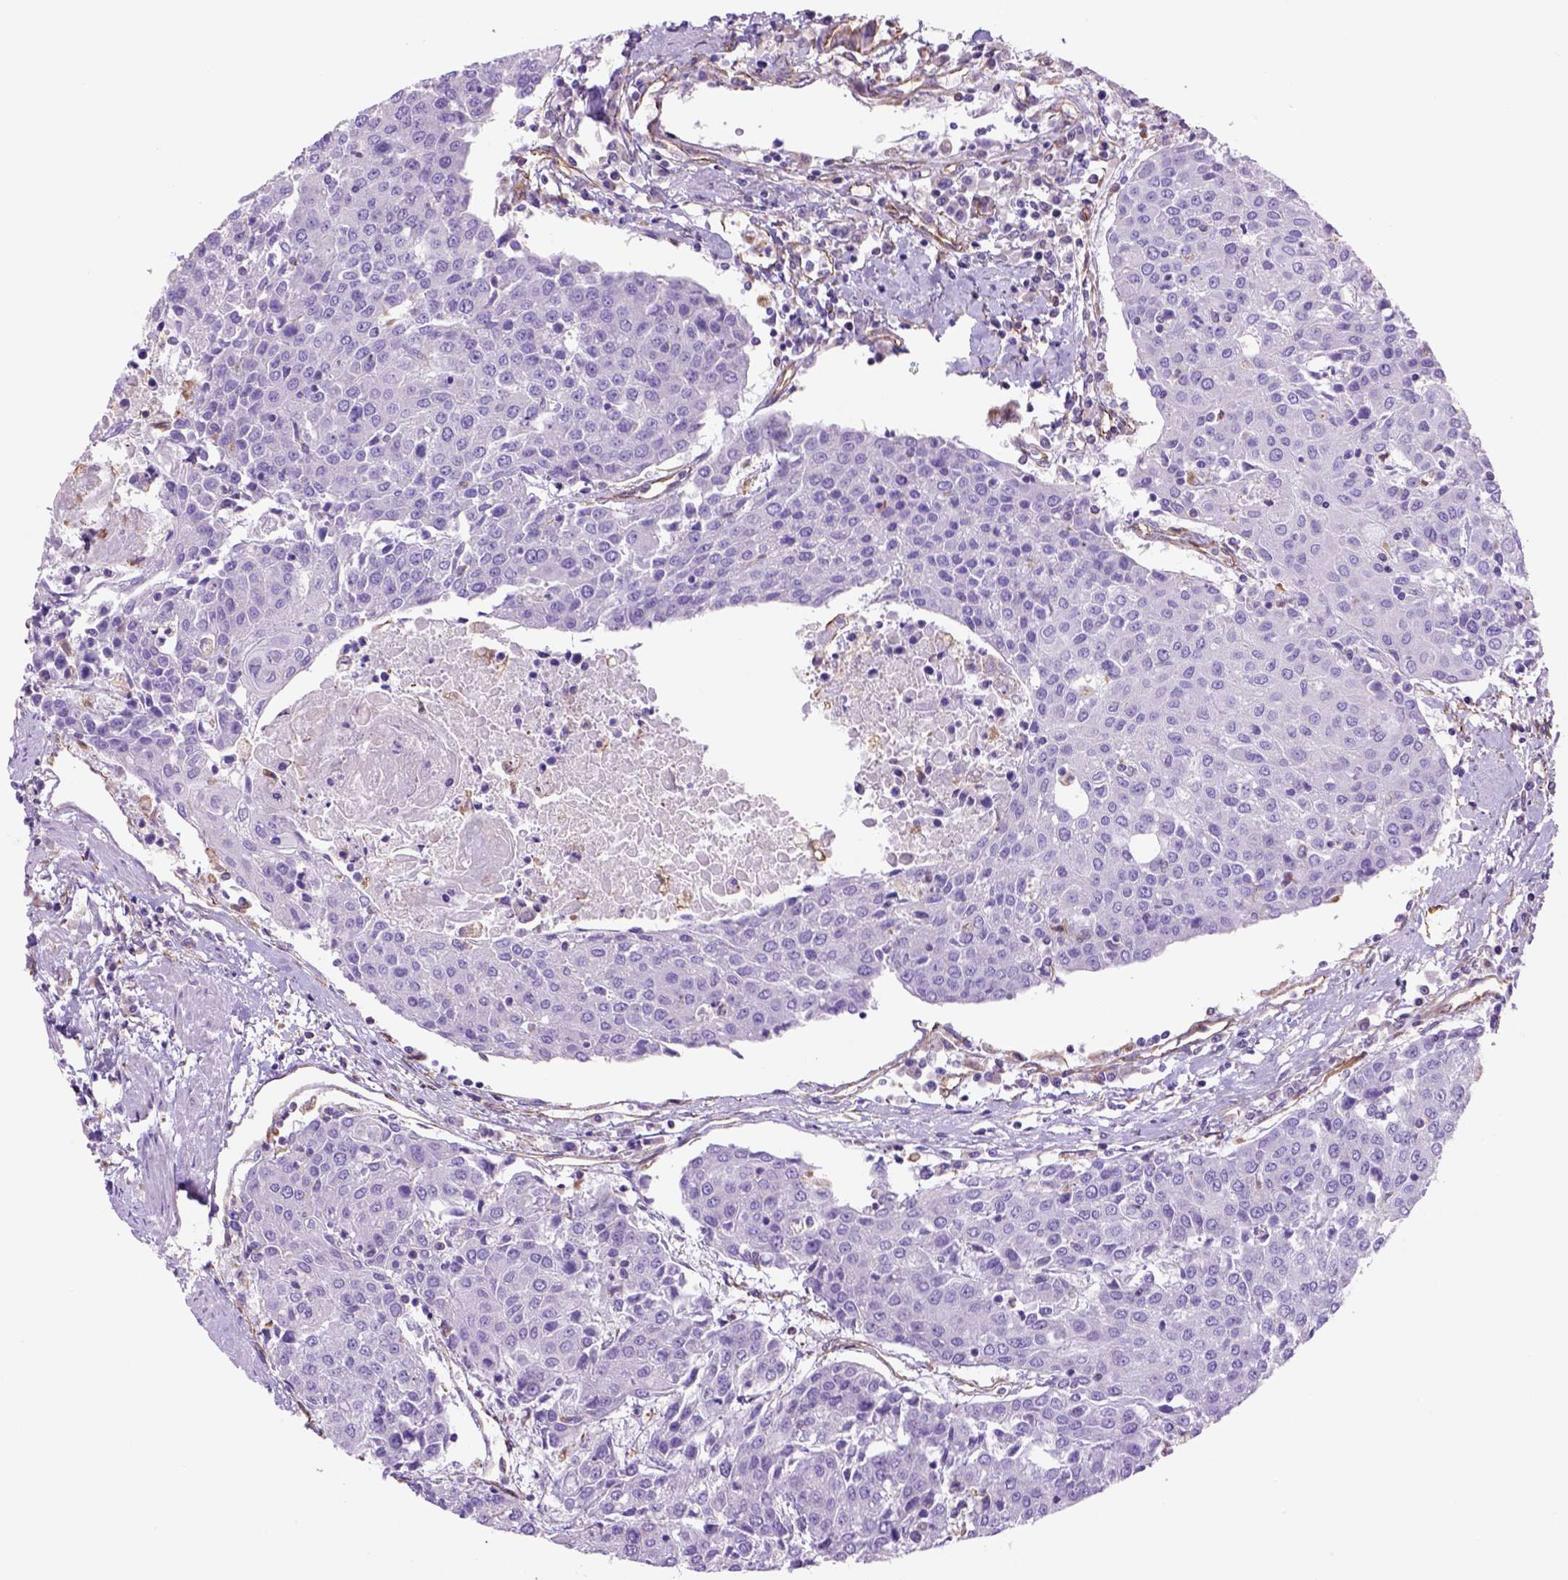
{"staining": {"intensity": "negative", "quantity": "none", "location": "none"}, "tissue": "urothelial cancer", "cell_type": "Tumor cells", "image_type": "cancer", "snomed": [{"axis": "morphology", "description": "Urothelial carcinoma, High grade"}, {"axis": "topography", "description": "Urinary bladder"}], "caption": "Immunohistochemical staining of urothelial cancer exhibits no significant staining in tumor cells.", "gene": "ZZZ3", "patient": {"sex": "female", "age": 85}}